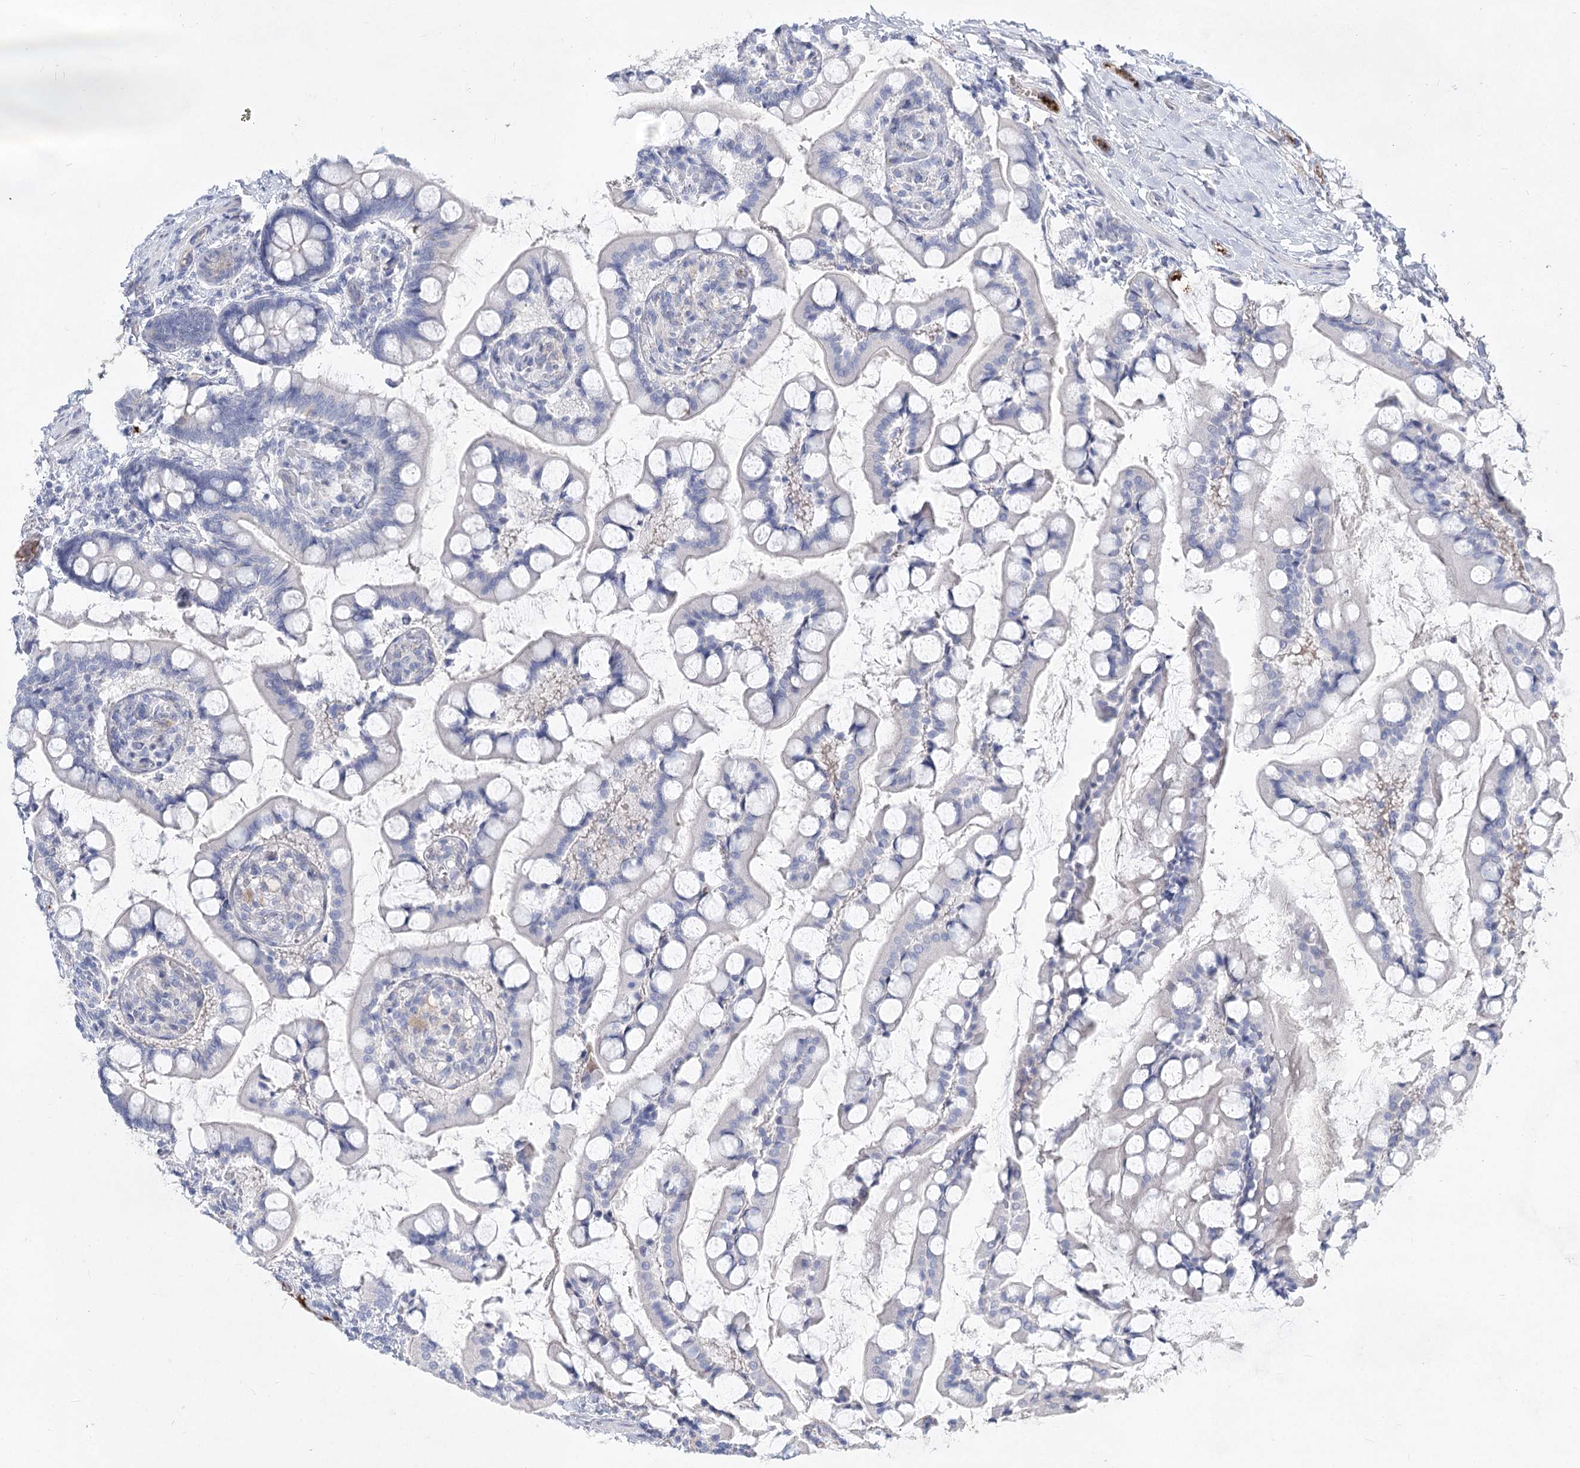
{"staining": {"intensity": "negative", "quantity": "none", "location": "none"}, "tissue": "small intestine", "cell_type": "Glandular cells", "image_type": "normal", "snomed": [{"axis": "morphology", "description": "Normal tissue, NOS"}, {"axis": "topography", "description": "Small intestine"}], "caption": "Glandular cells are negative for protein expression in normal human small intestine.", "gene": "TASOR2", "patient": {"sex": "male", "age": 52}}